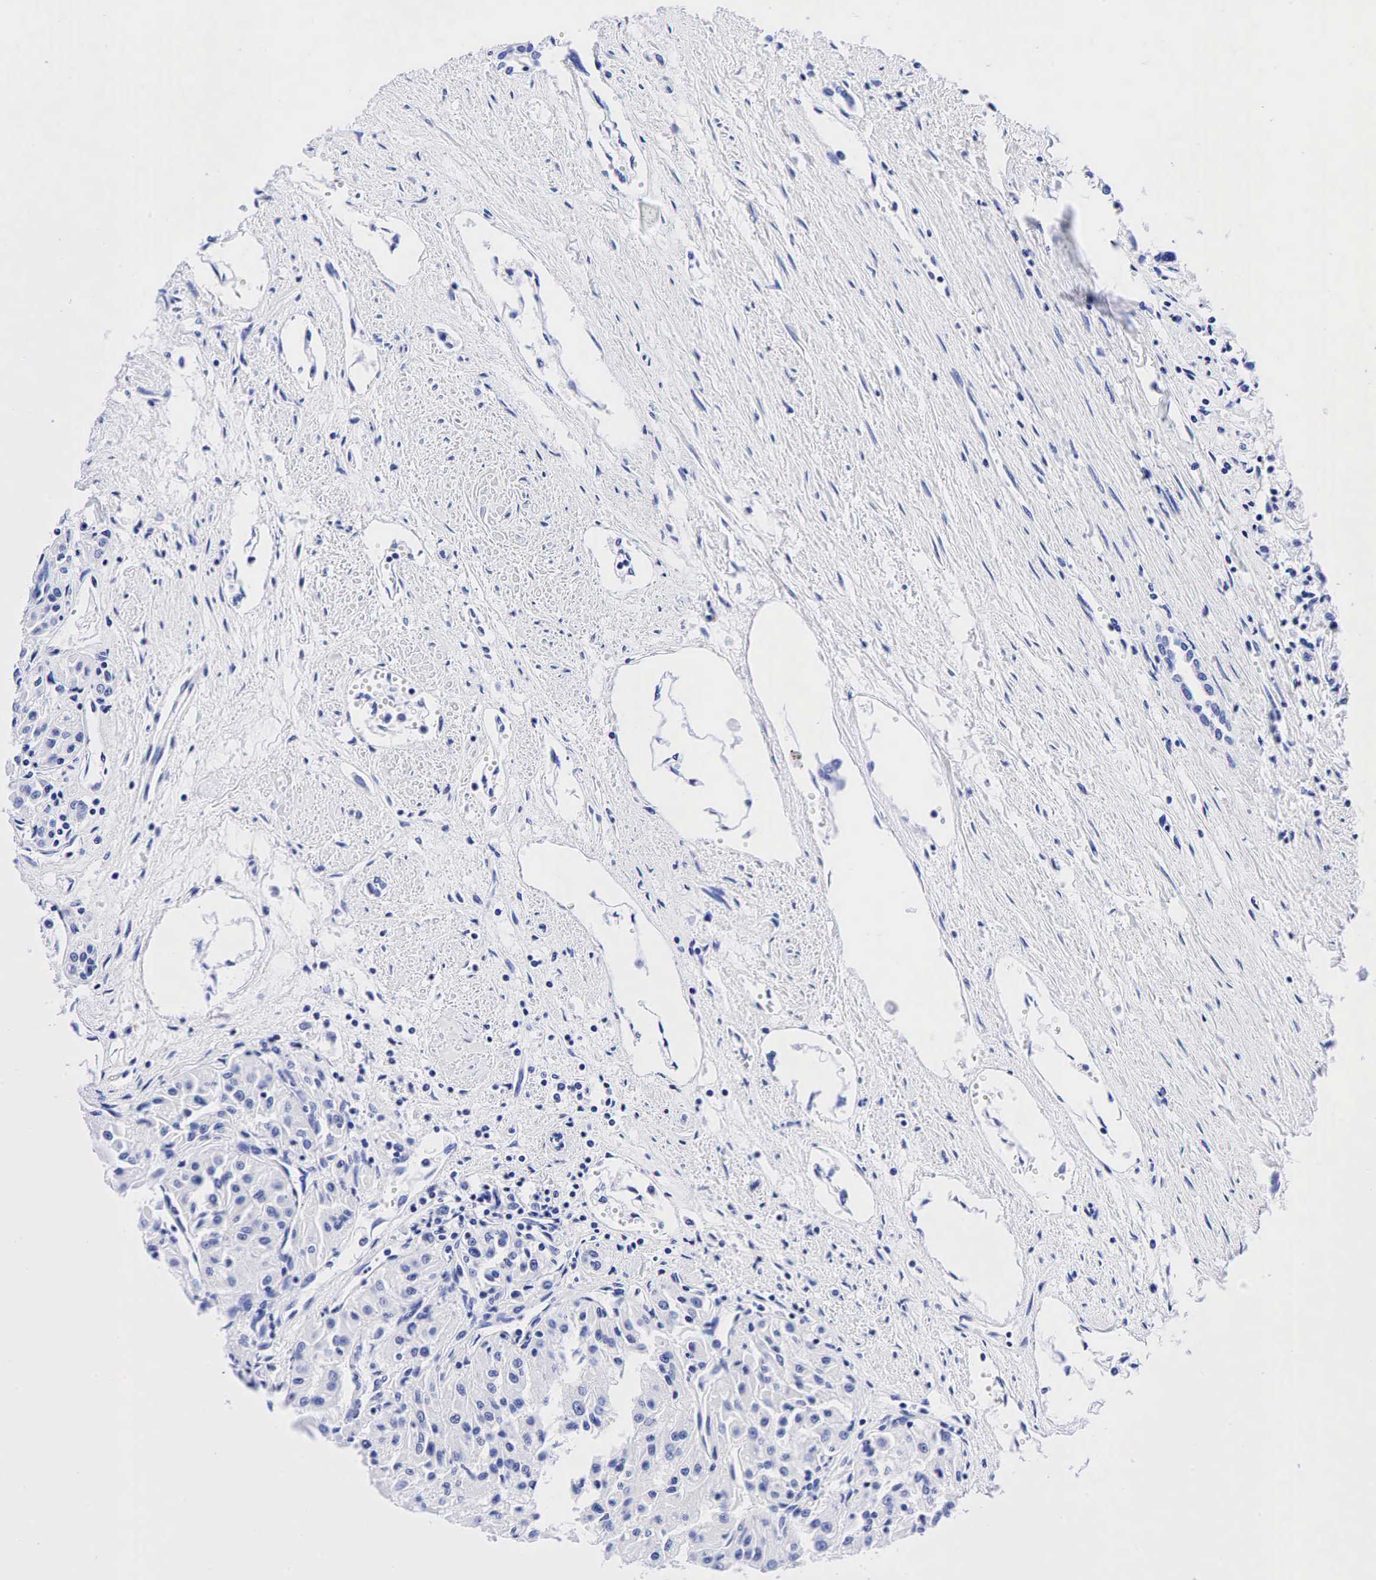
{"staining": {"intensity": "negative", "quantity": "none", "location": "none"}, "tissue": "renal cancer", "cell_type": "Tumor cells", "image_type": "cancer", "snomed": [{"axis": "morphology", "description": "Adenocarcinoma, NOS"}, {"axis": "topography", "description": "Kidney"}], "caption": "Image shows no protein expression in tumor cells of renal cancer tissue.", "gene": "CHGA", "patient": {"sex": "male", "age": 78}}